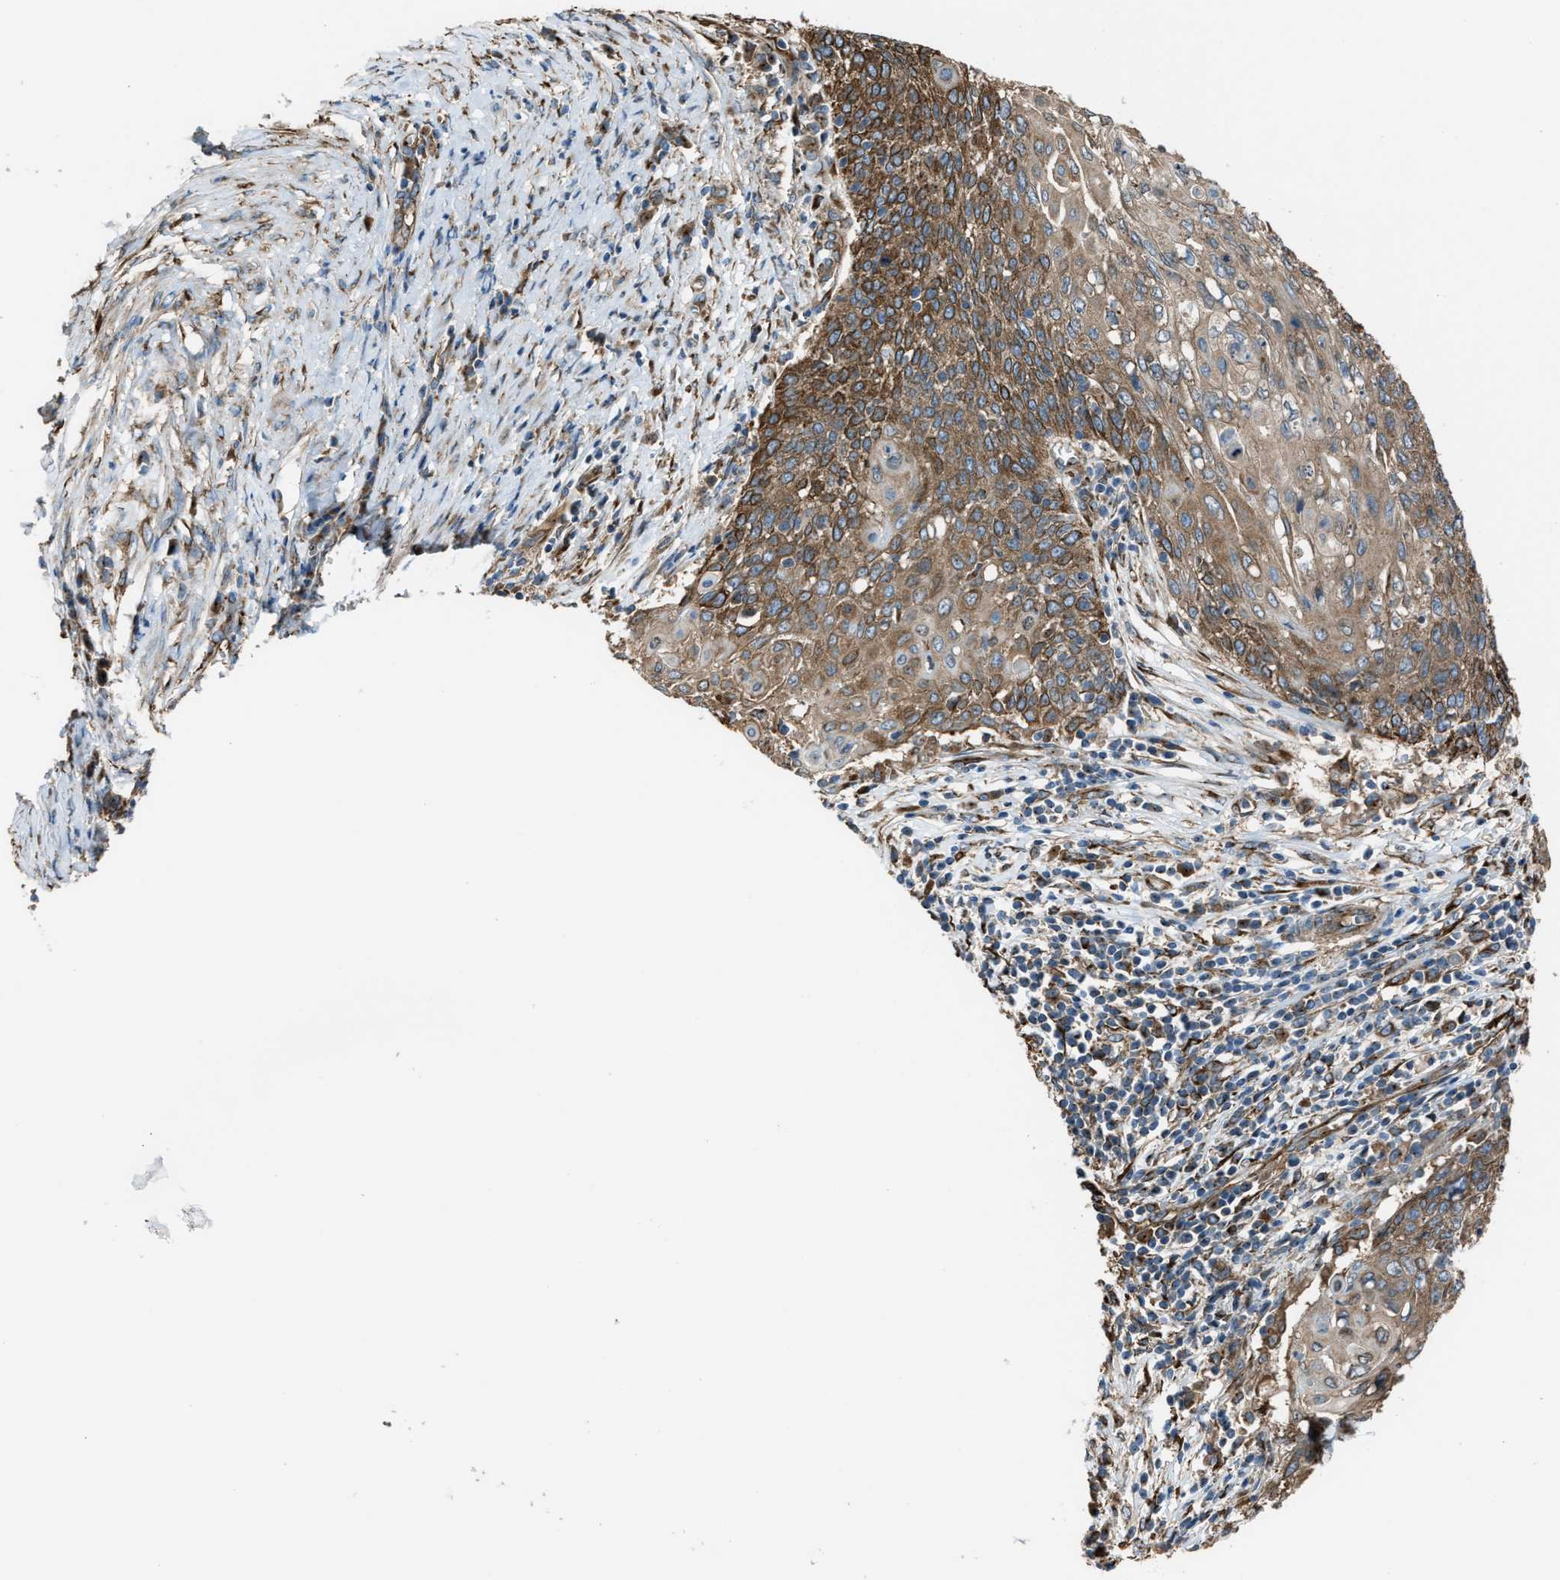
{"staining": {"intensity": "strong", "quantity": ">75%", "location": "cytoplasmic/membranous"}, "tissue": "cervical cancer", "cell_type": "Tumor cells", "image_type": "cancer", "snomed": [{"axis": "morphology", "description": "Squamous cell carcinoma, NOS"}, {"axis": "topography", "description": "Cervix"}], "caption": "Immunohistochemistry photomicrograph of neoplastic tissue: human cervical cancer stained using IHC exhibits high levels of strong protein expression localized specifically in the cytoplasmic/membranous of tumor cells, appearing as a cytoplasmic/membranous brown color.", "gene": "TRPC1", "patient": {"sex": "female", "age": 39}}